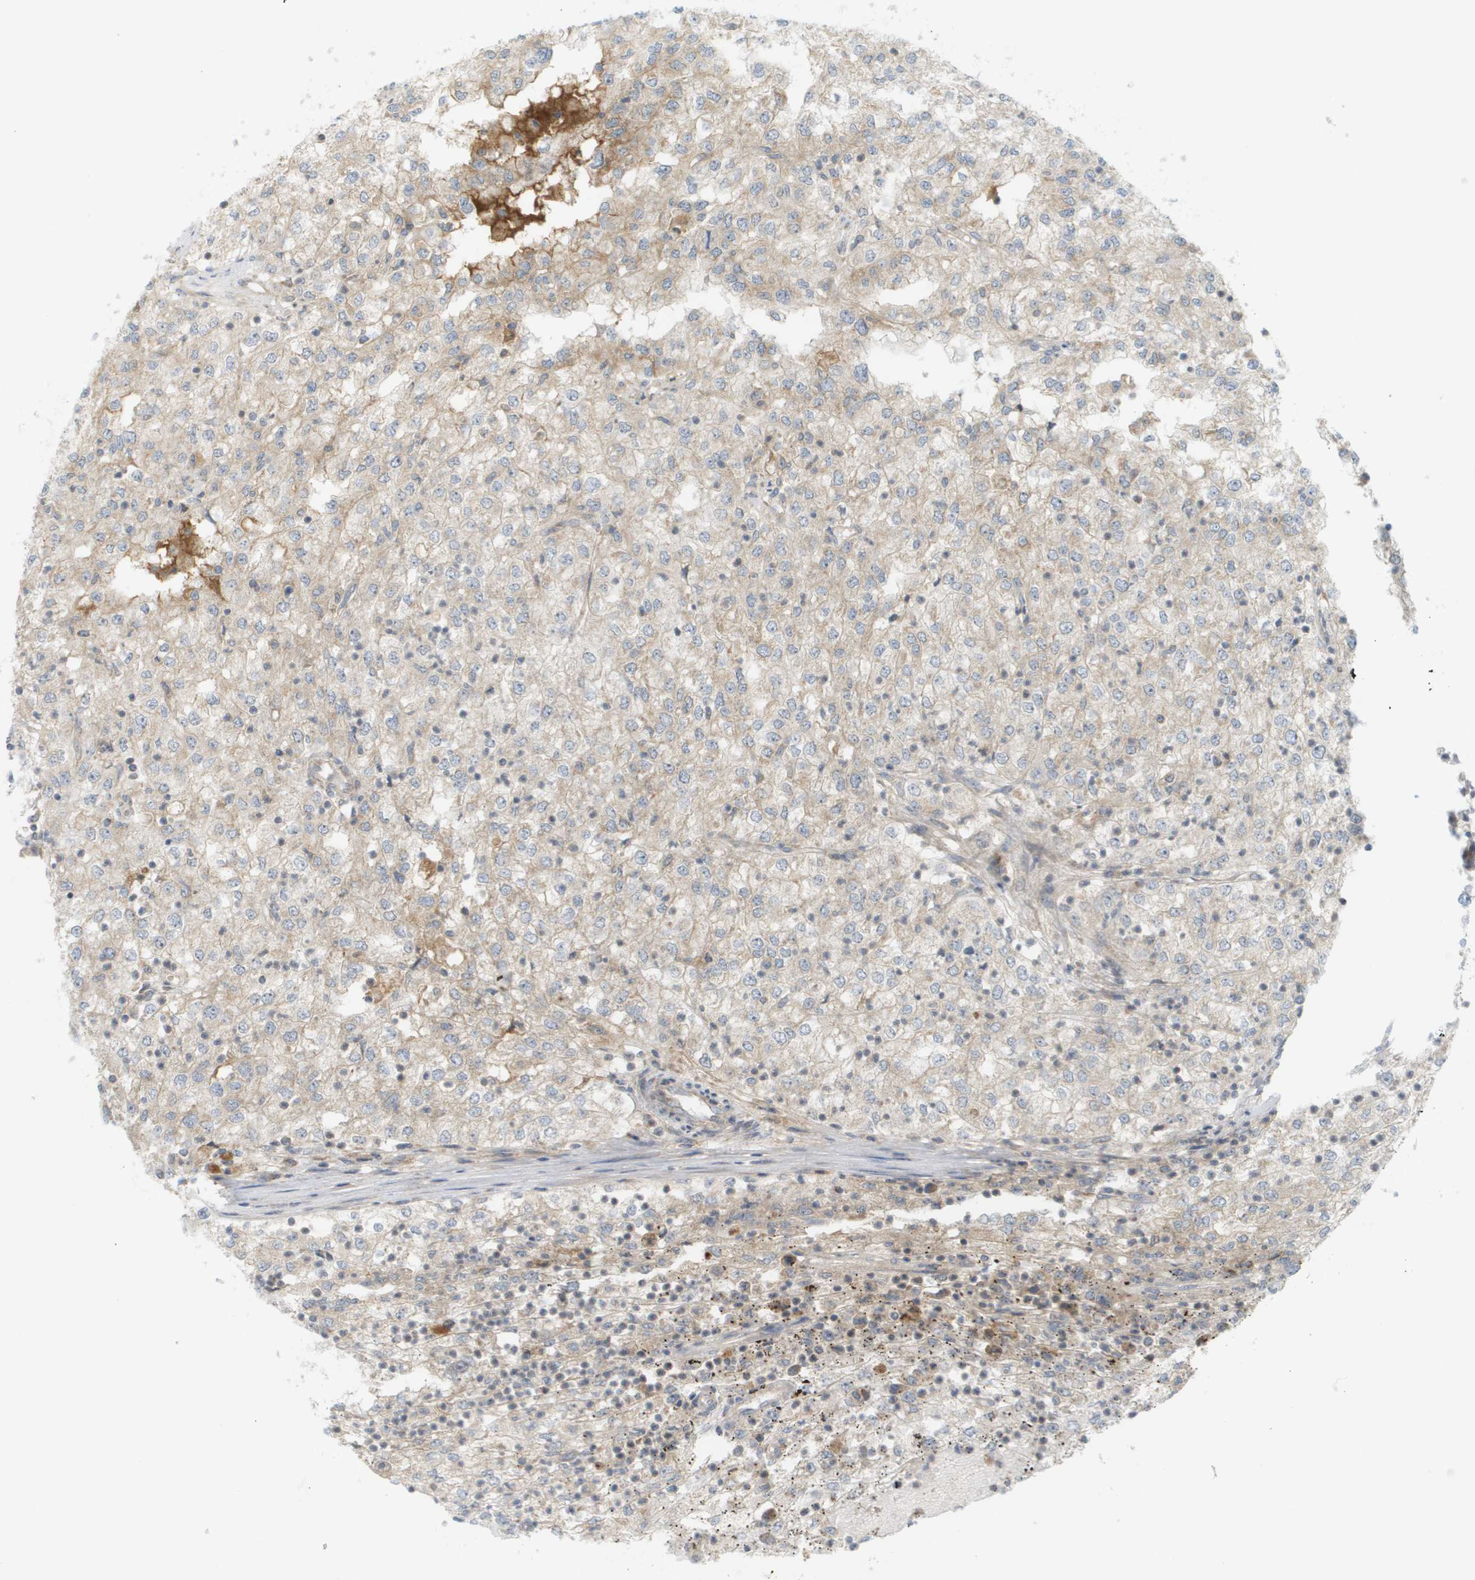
{"staining": {"intensity": "weak", "quantity": "<25%", "location": "cytoplasmic/membranous"}, "tissue": "renal cancer", "cell_type": "Tumor cells", "image_type": "cancer", "snomed": [{"axis": "morphology", "description": "Adenocarcinoma, NOS"}, {"axis": "topography", "description": "Kidney"}], "caption": "A micrograph of renal cancer (adenocarcinoma) stained for a protein reveals no brown staining in tumor cells.", "gene": "PROC", "patient": {"sex": "female", "age": 54}}